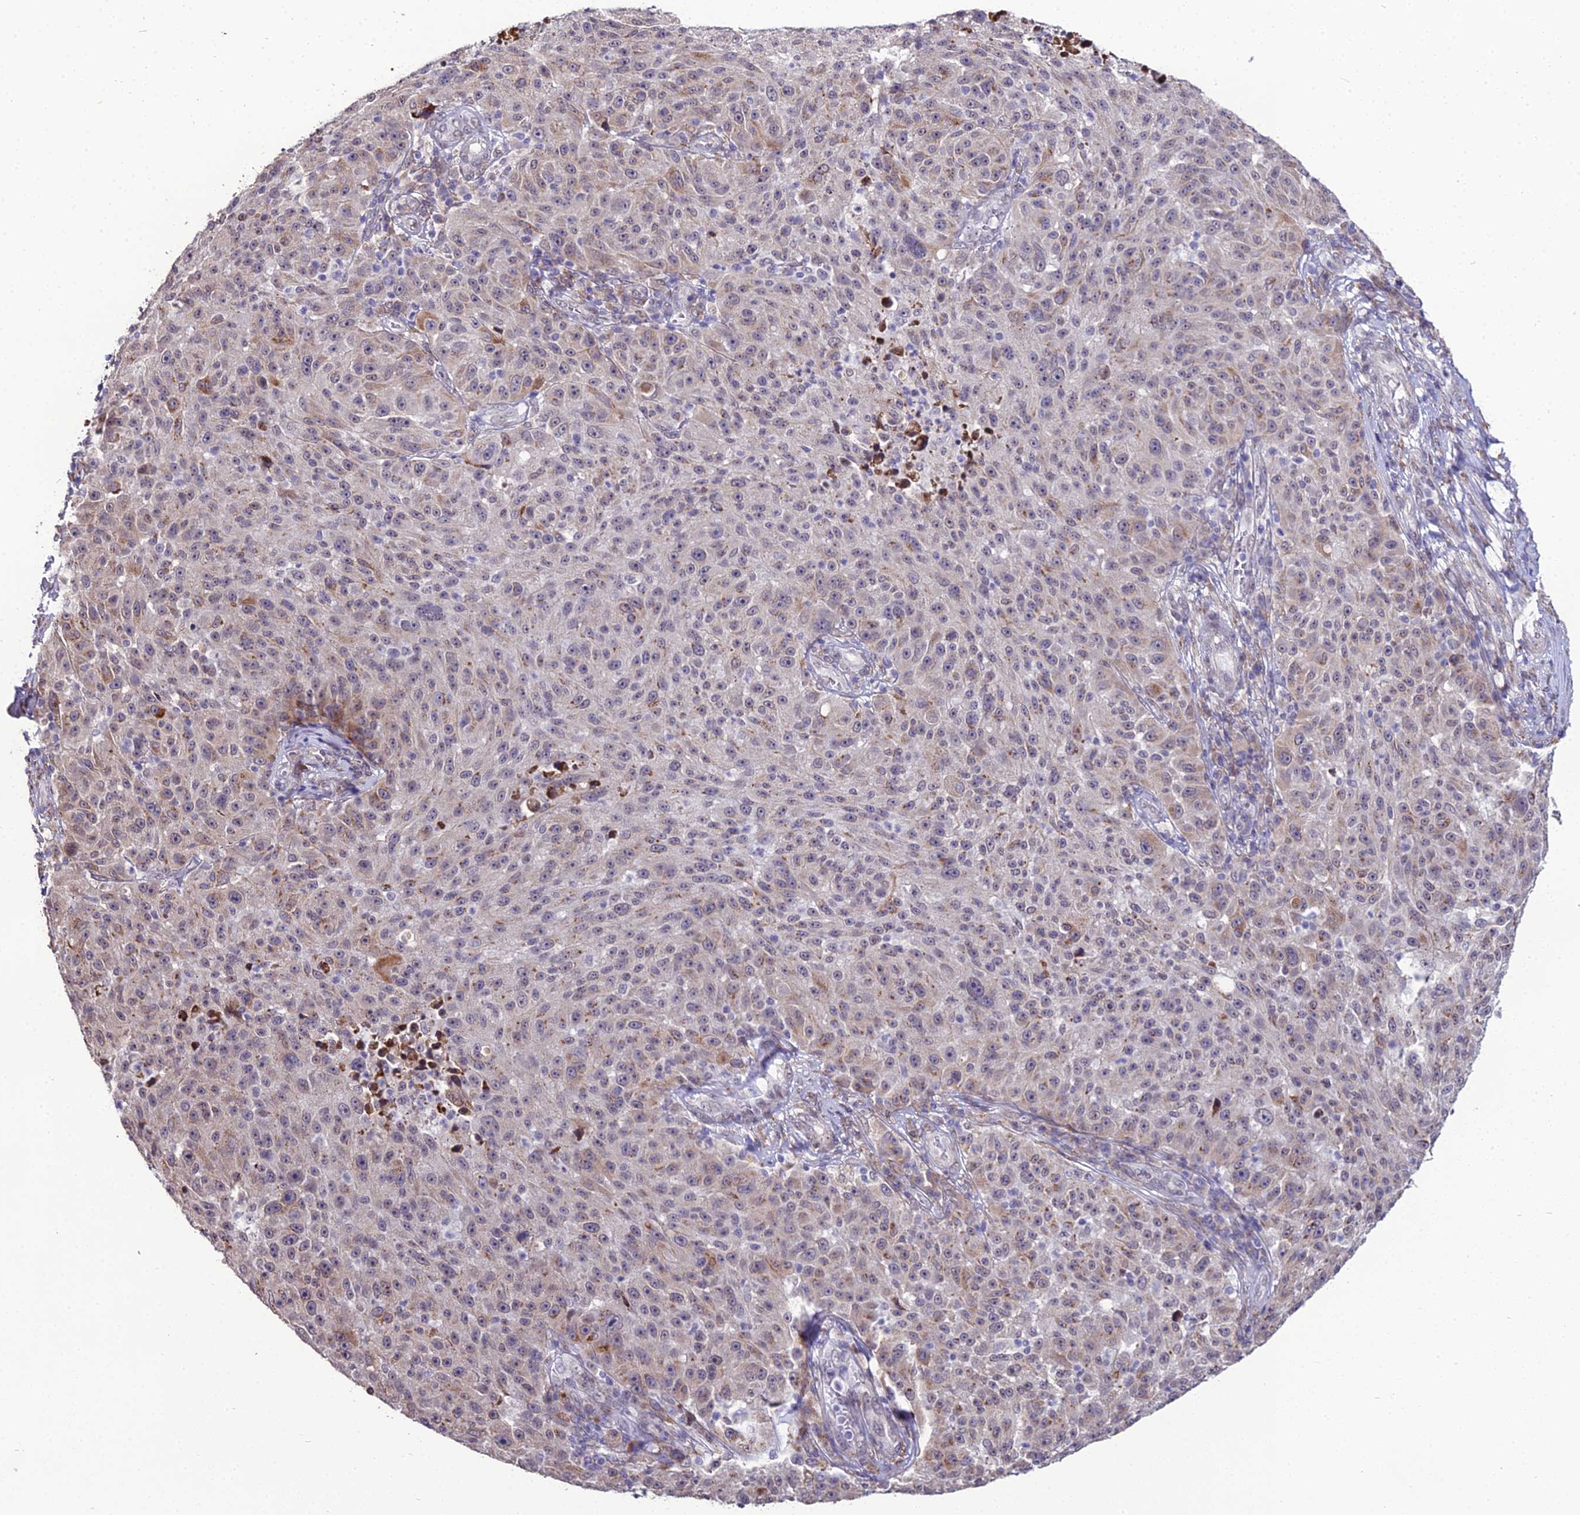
{"staining": {"intensity": "negative", "quantity": "none", "location": "none"}, "tissue": "melanoma", "cell_type": "Tumor cells", "image_type": "cancer", "snomed": [{"axis": "morphology", "description": "Malignant melanoma, NOS"}, {"axis": "topography", "description": "Skin"}], "caption": "Micrograph shows no protein staining in tumor cells of malignant melanoma tissue.", "gene": "TROAP", "patient": {"sex": "male", "age": 53}}